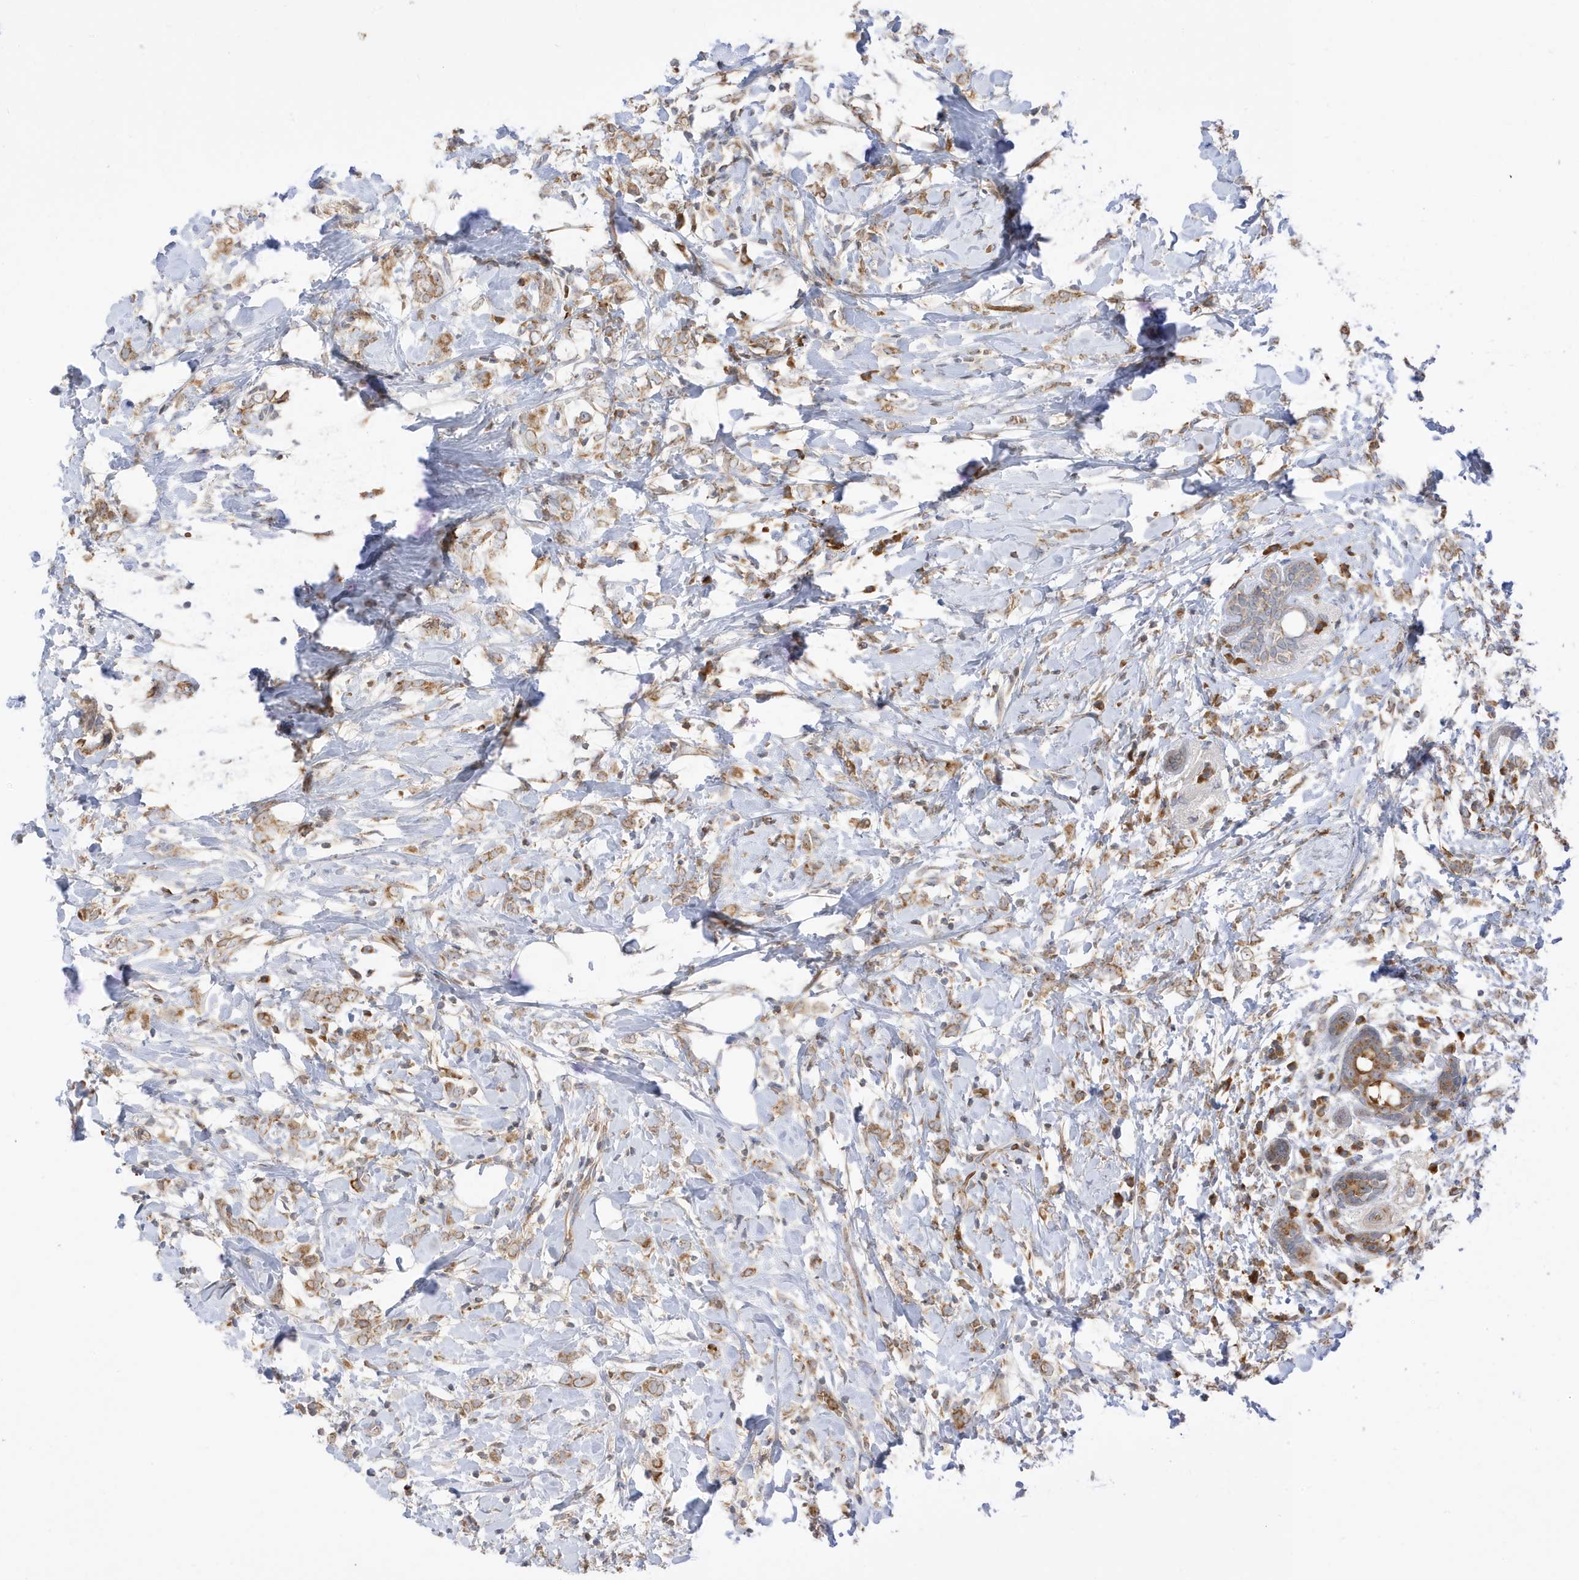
{"staining": {"intensity": "moderate", "quantity": ">75%", "location": "cytoplasmic/membranous"}, "tissue": "breast cancer", "cell_type": "Tumor cells", "image_type": "cancer", "snomed": [{"axis": "morphology", "description": "Normal tissue, NOS"}, {"axis": "morphology", "description": "Lobular carcinoma"}, {"axis": "topography", "description": "Breast"}], "caption": "Protein staining shows moderate cytoplasmic/membranous staining in approximately >75% of tumor cells in breast cancer (lobular carcinoma). (DAB IHC with brightfield microscopy, high magnification).", "gene": "NPPC", "patient": {"sex": "female", "age": 47}}